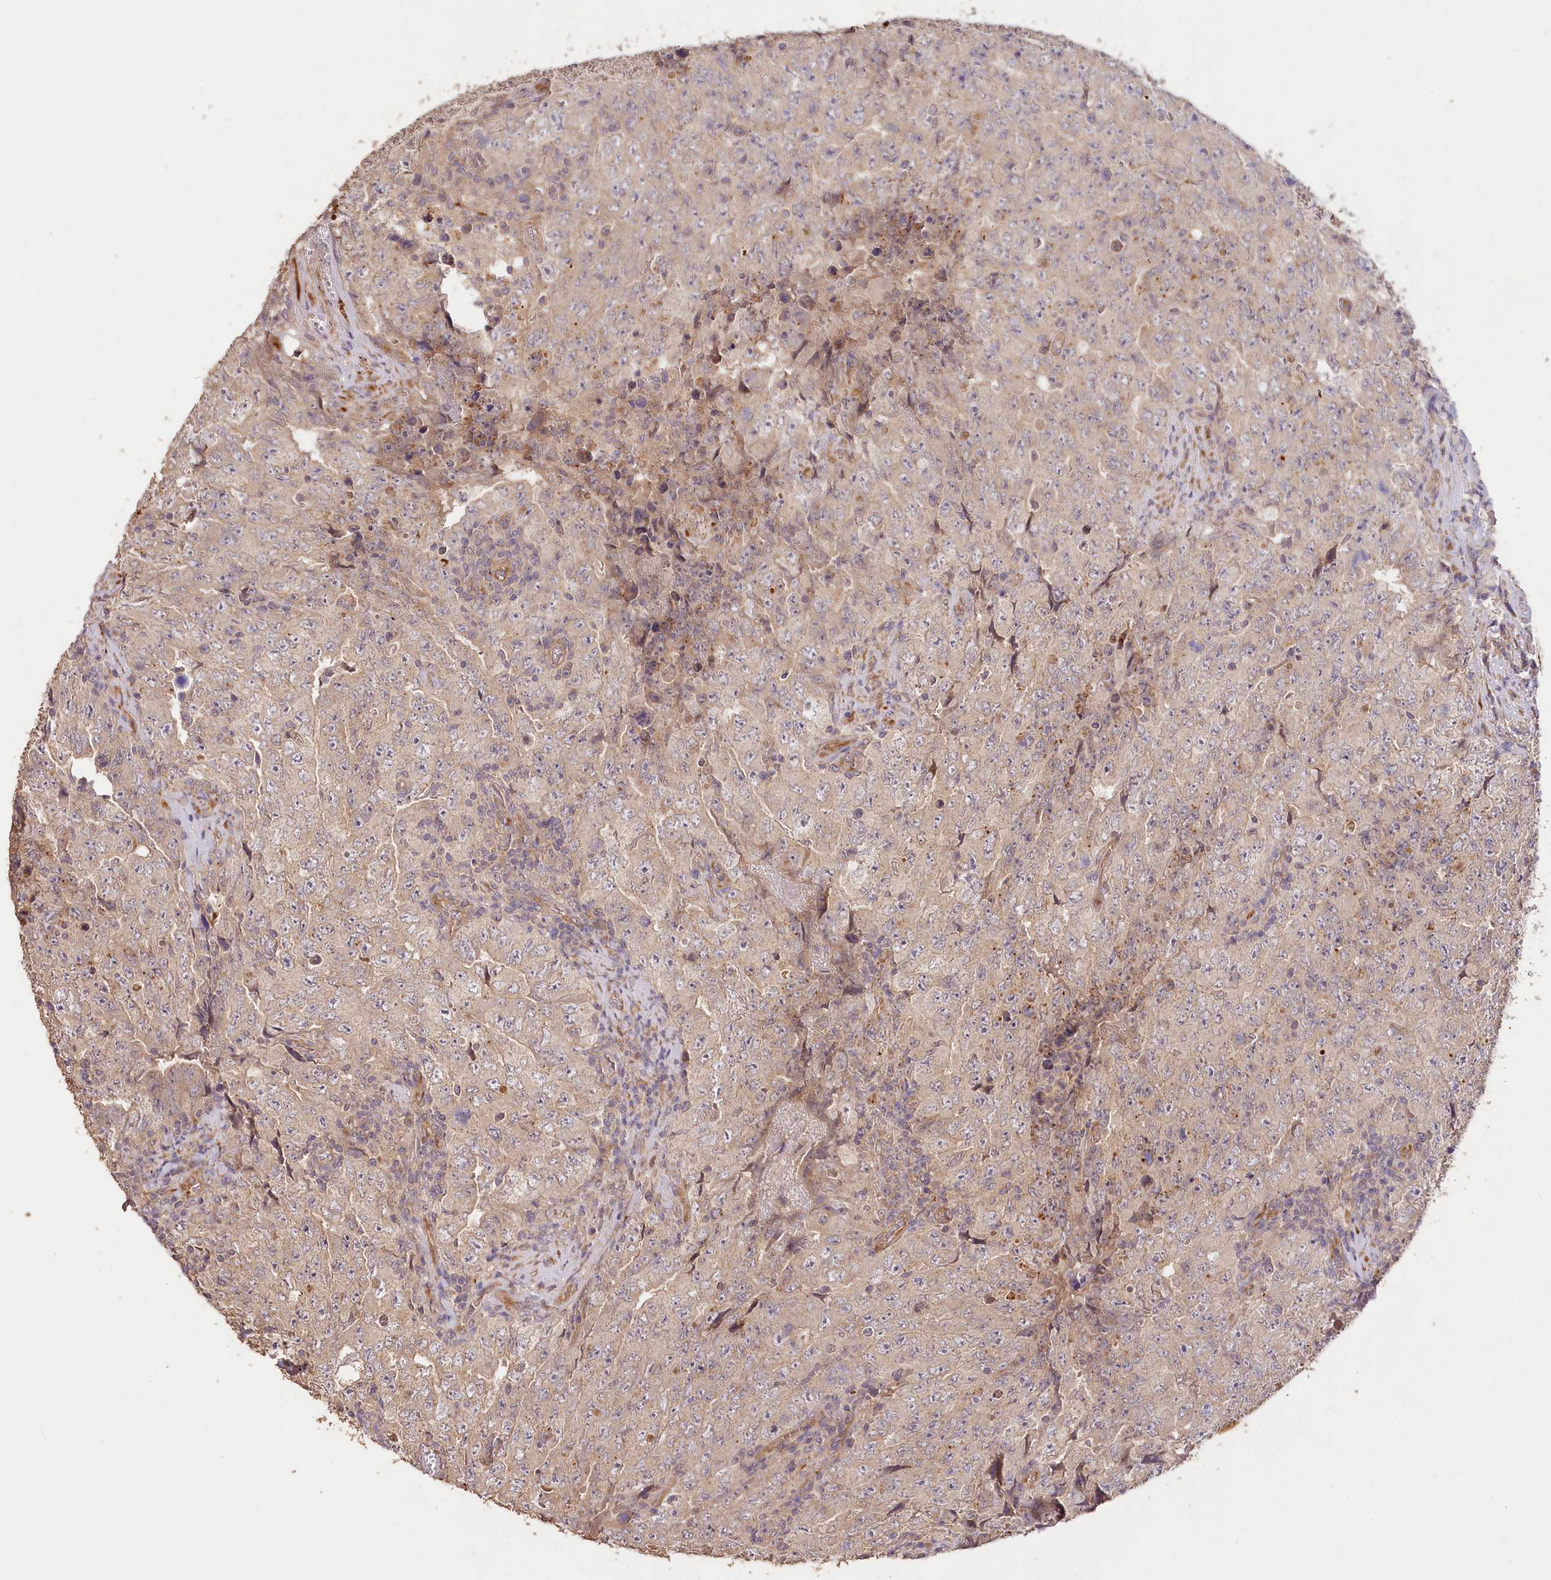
{"staining": {"intensity": "weak", "quantity": "<25%", "location": "cytoplasmic/membranous"}, "tissue": "testis cancer", "cell_type": "Tumor cells", "image_type": "cancer", "snomed": [{"axis": "morphology", "description": "Carcinoma, Embryonal, NOS"}, {"axis": "topography", "description": "Testis"}], "caption": "High power microscopy micrograph of an IHC photomicrograph of testis embryonal carcinoma, revealing no significant expression in tumor cells.", "gene": "IRAK1BP1", "patient": {"sex": "male", "age": 26}}